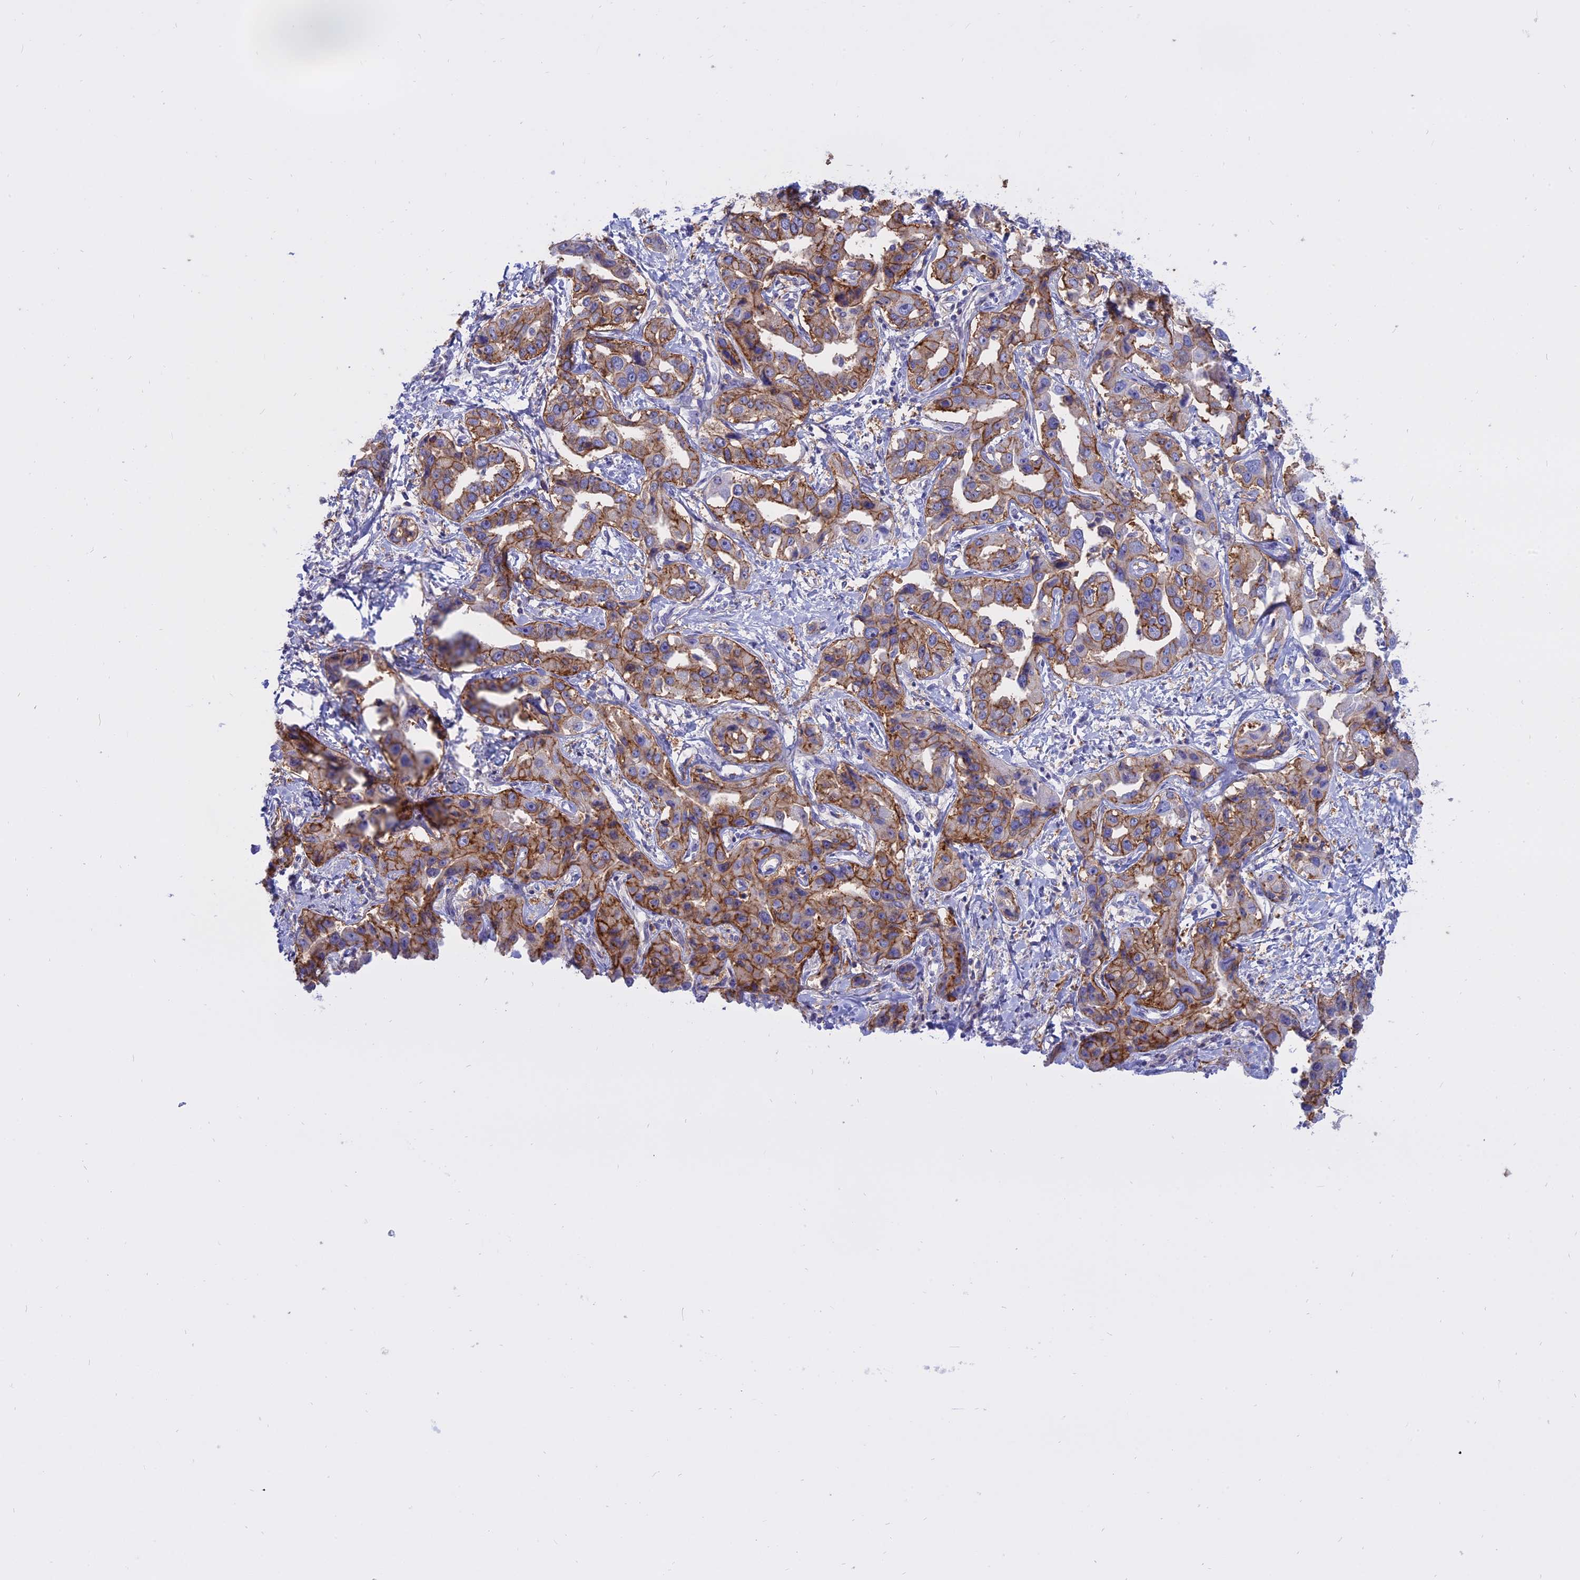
{"staining": {"intensity": "moderate", "quantity": ">75%", "location": "cytoplasmic/membranous"}, "tissue": "liver cancer", "cell_type": "Tumor cells", "image_type": "cancer", "snomed": [{"axis": "morphology", "description": "Cholangiocarcinoma"}, {"axis": "topography", "description": "Liver"}], "caption": "Liver cholangiocarcinoma was stained to show a protein in brown. There is medium levels of moderate cytoplasmic/membranous expression in approximately >75% of tumor cells. The protein is stained brown, and the nuclei are stained in blue (DAB (3,3'-diaminobenzidine) IHC with brightfield microscopy, high magnification).", "gene": "AHCYL1", "patient": {"sex": "male", "age": 59}}